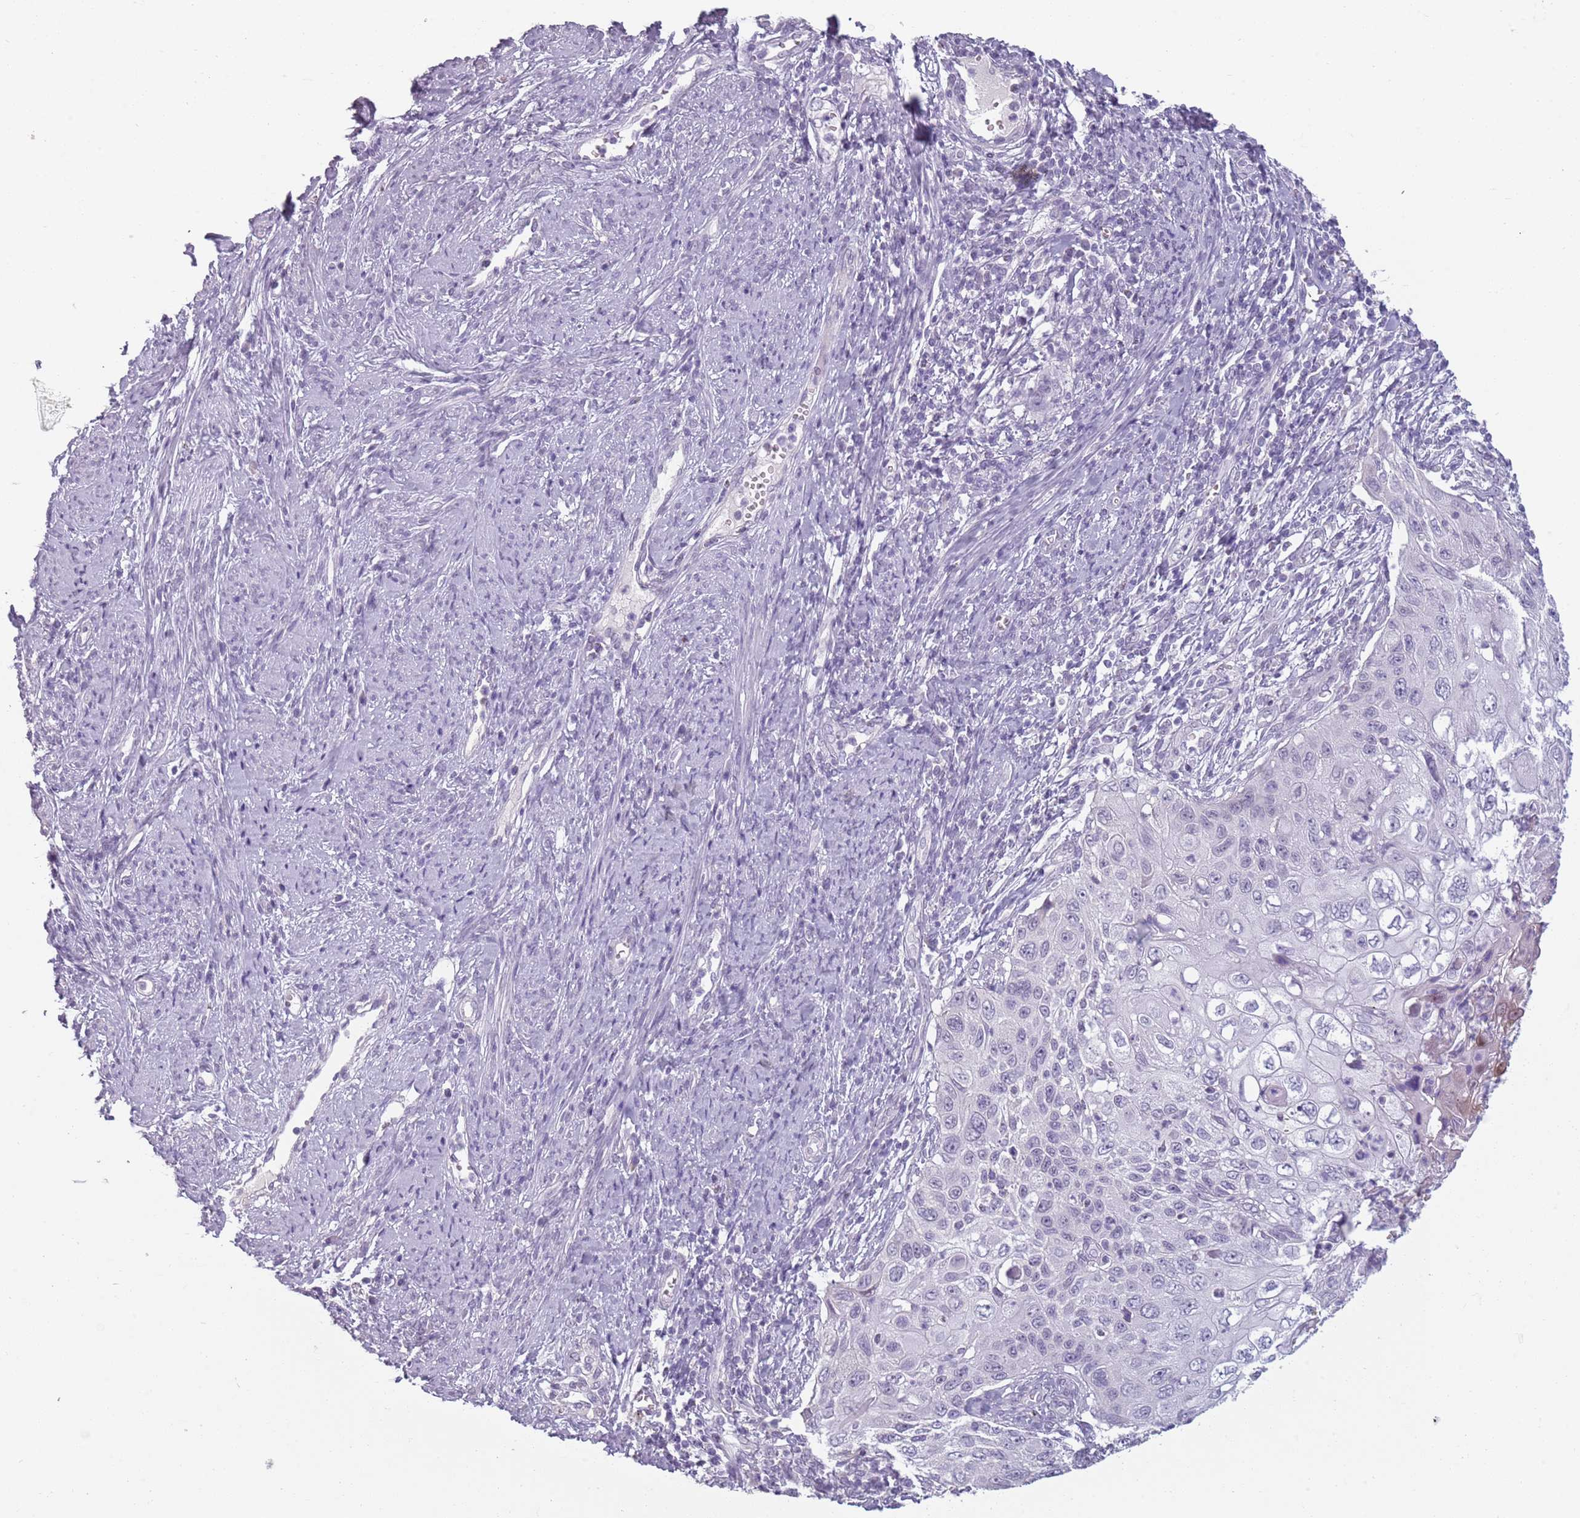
{"staining": {"intensity": "negative", "quantity": "none", "location": "none"}, "tissue": "cervical cancer", "cell_type": "Tumor cells", "image_type": "cancer", "snomed": [{"axis": "morphology", "description": "Squamous cell carcinoma, NOS"}, {"axis": "topography", "description": "Cervix"}], "caption": "Tumor cells show no significant protein expression in cervical squamous cell carcinoma. (Brightfield microscopy of DAB (3,3'-diaminobenzidine) immunohistochemistry at high magnification).", "gene": "PIEZO1", "patient": {"sex": "female", "age": 70}}